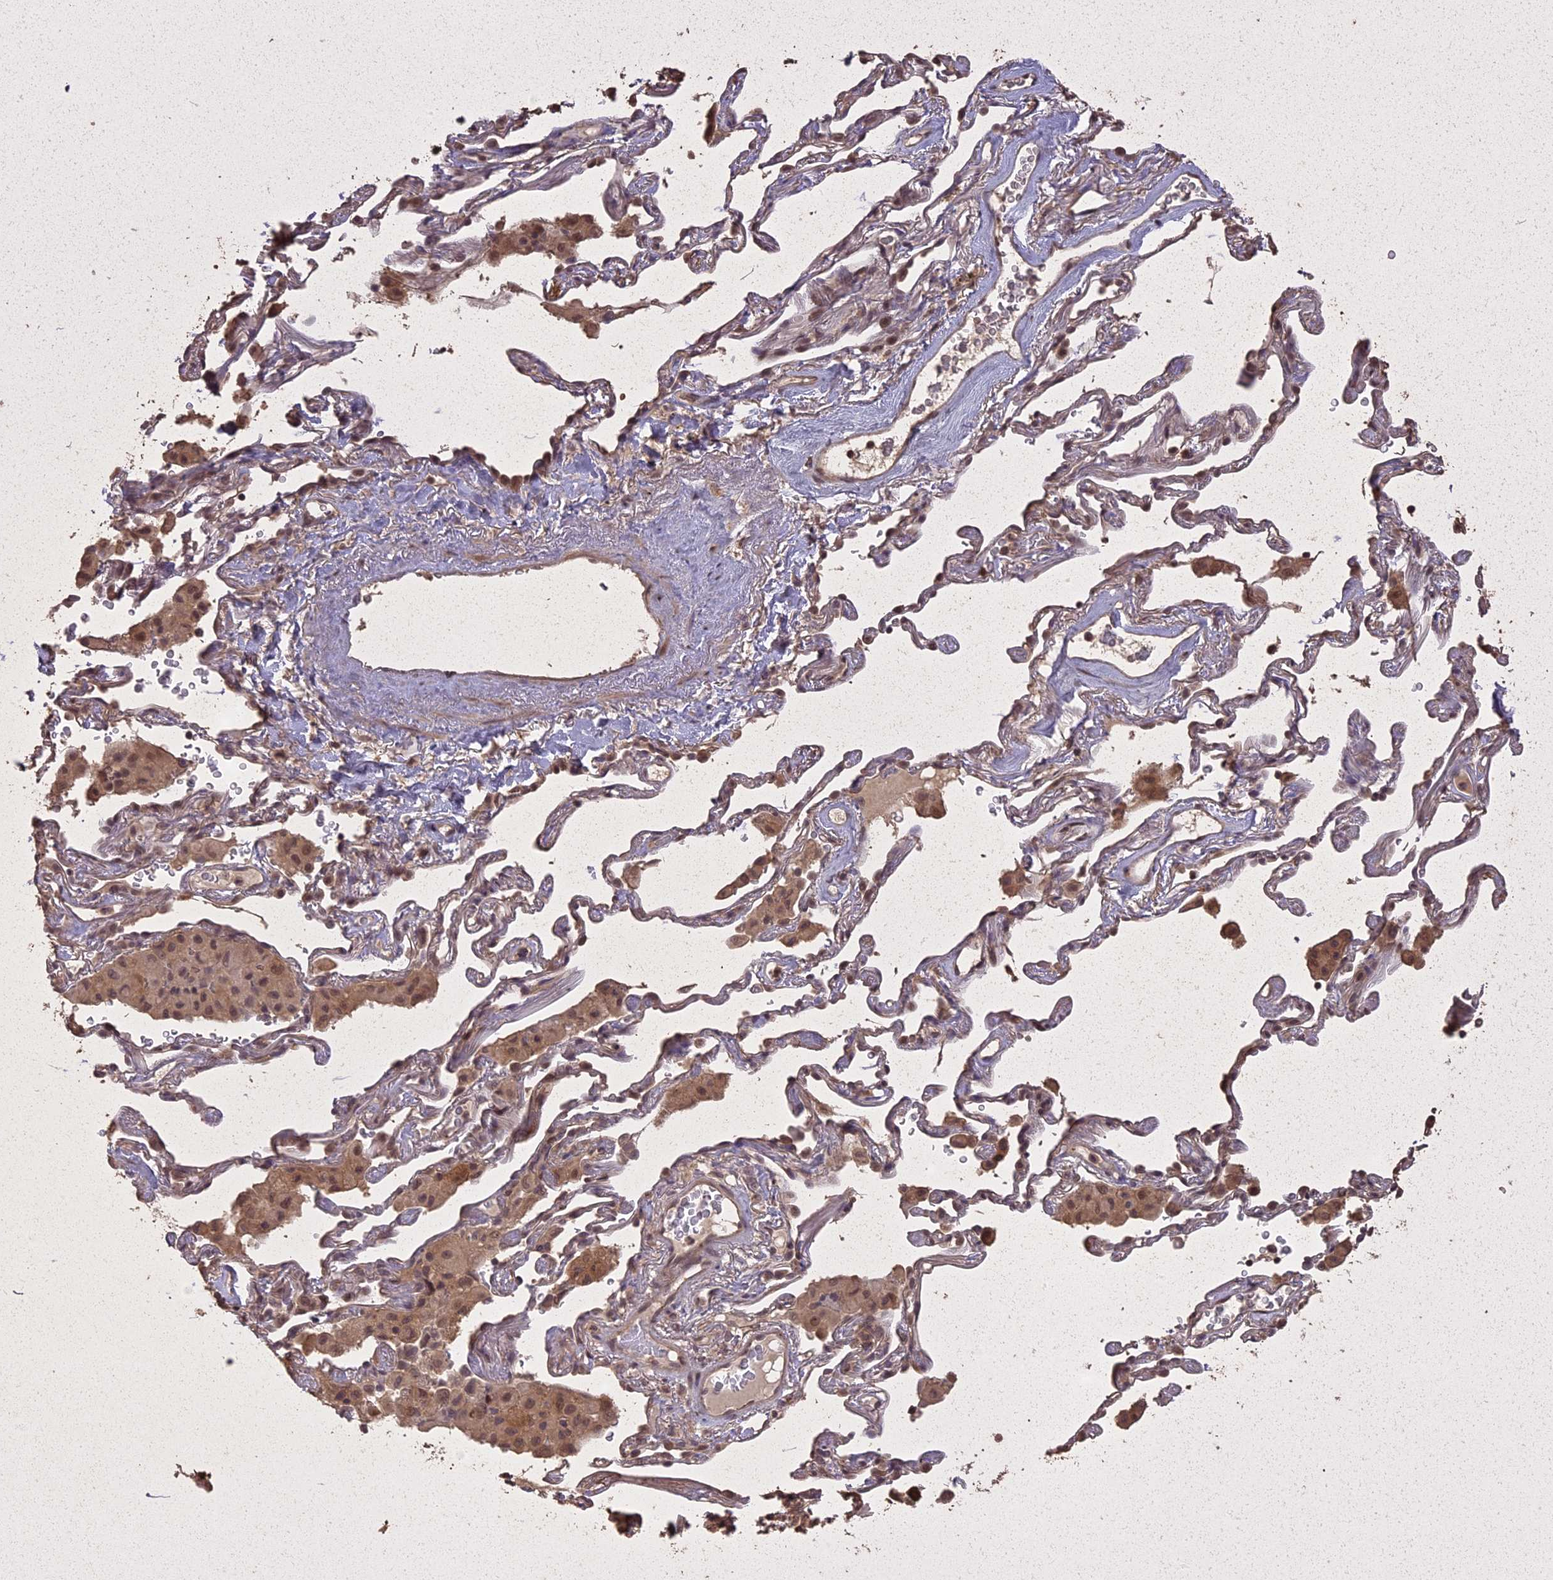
{"staining": {"intensity": "moderate", "quantity": ">75%", "location": "cytoplasmic/membranous,nuclear"}, "tissue": "lung cancer", "cell_type": "Tumor cells", "image_type": "cancer", "snomed": [{"axis": "morphology", "description": "Adenocarcinoma, NOS"}, {"axis": "topography", "description": "Lung"}], "caption": "Tumor cells show moderate cytoplasmic/membranous and nuclear staining in approximately >75% of cells in lung cancer (adenocarcinoma).", "gene": "LIN37", "patient": {"sex": "female", "age": 69}}